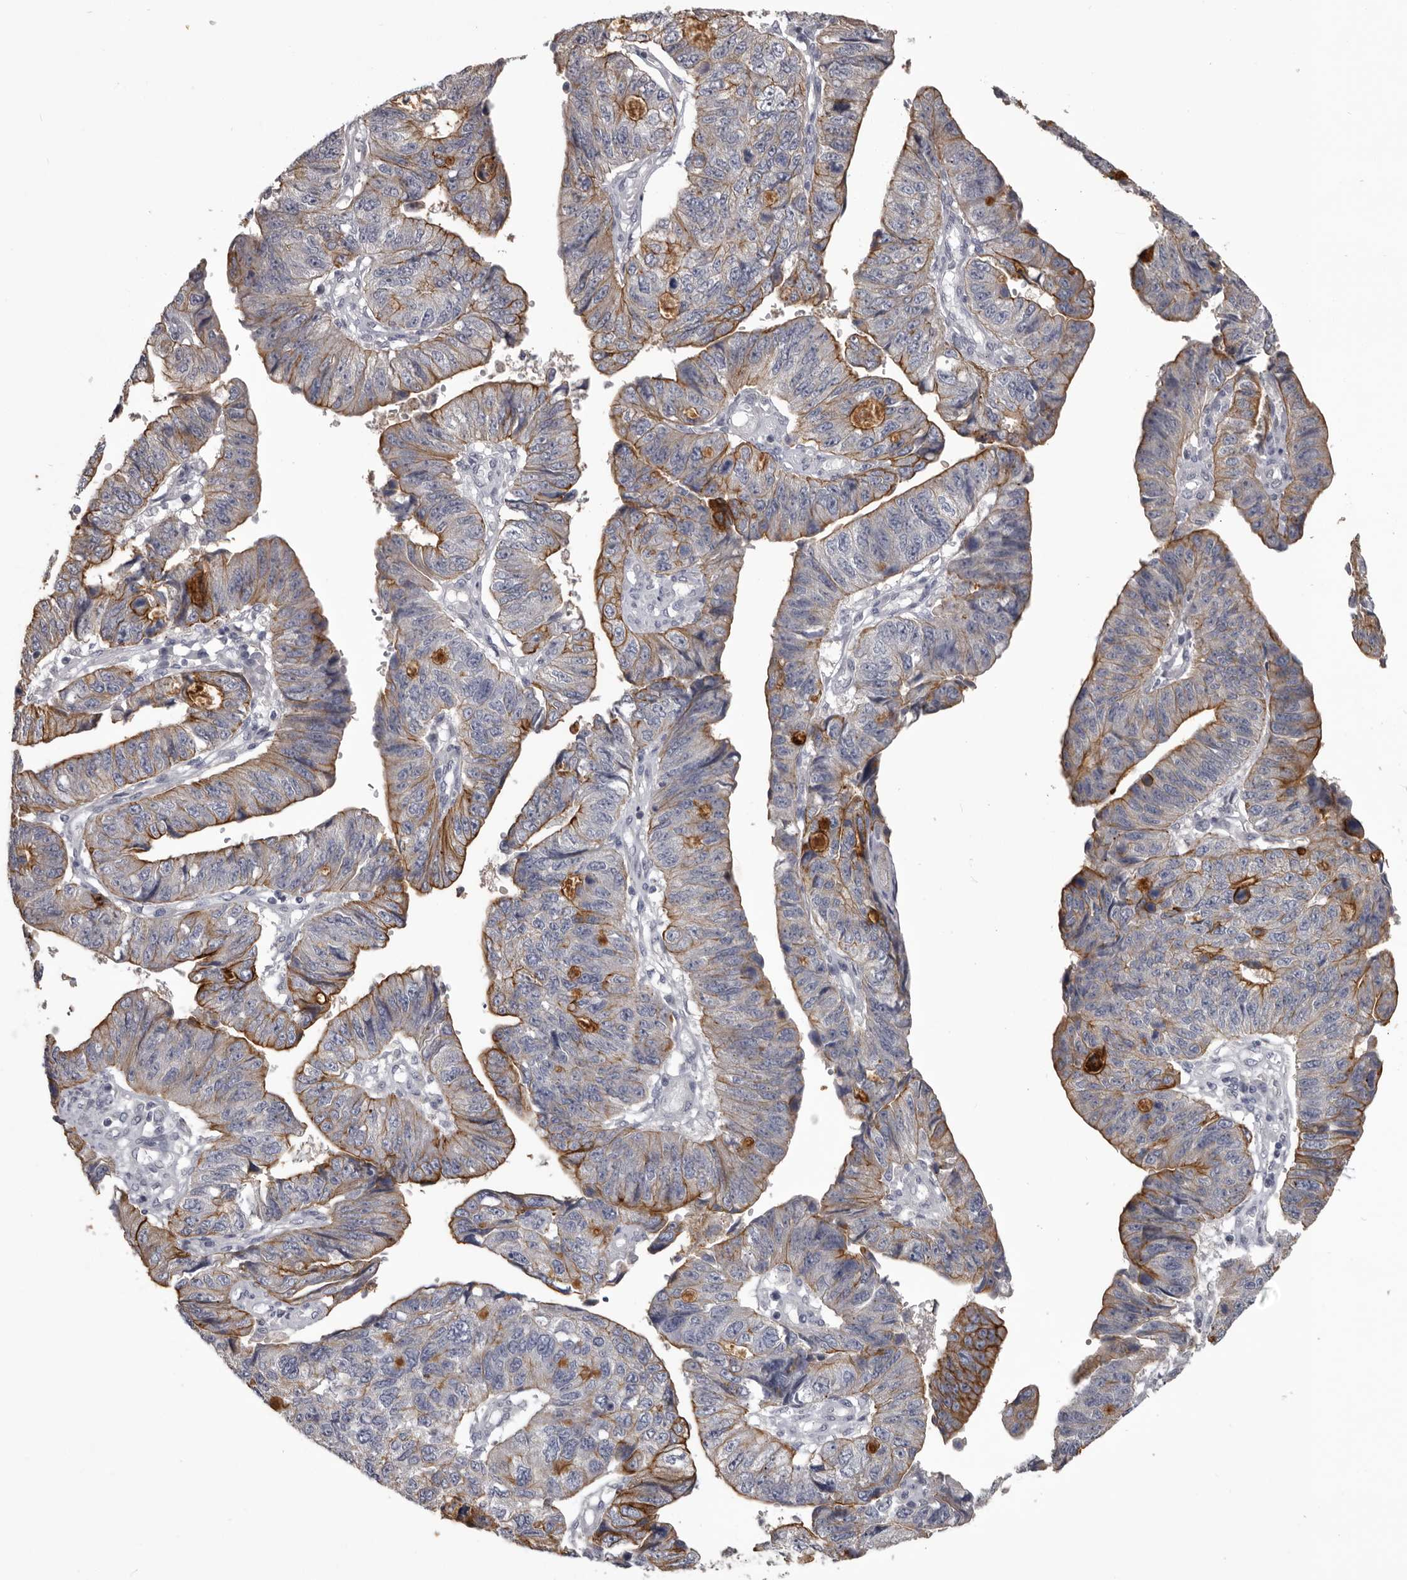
{"staining": {"intensity": "moderate", "quantity": "25%-75%", "location": "cytoplasmic/membranous"}, "tissue": "stomach cancer", "cell_type": "Tumor cells", "image_type": "cancer", "snomed": [{"axis": "morphology", "description": "Adenocarcinoma, NOS"}, {"axis": "topography", "description": "Stomach"}], "caption": "A photomicrograph of human adenocarcinoma (stomach) stained for a protein demonstrates moderate cytoplasmic/membranous brown staining in tumor cells. (brown staining indicates protein expression, while blue staining denotes nuclei).", "gene": "LPAR6", "patient": {"sex": "male", "age": 59}}